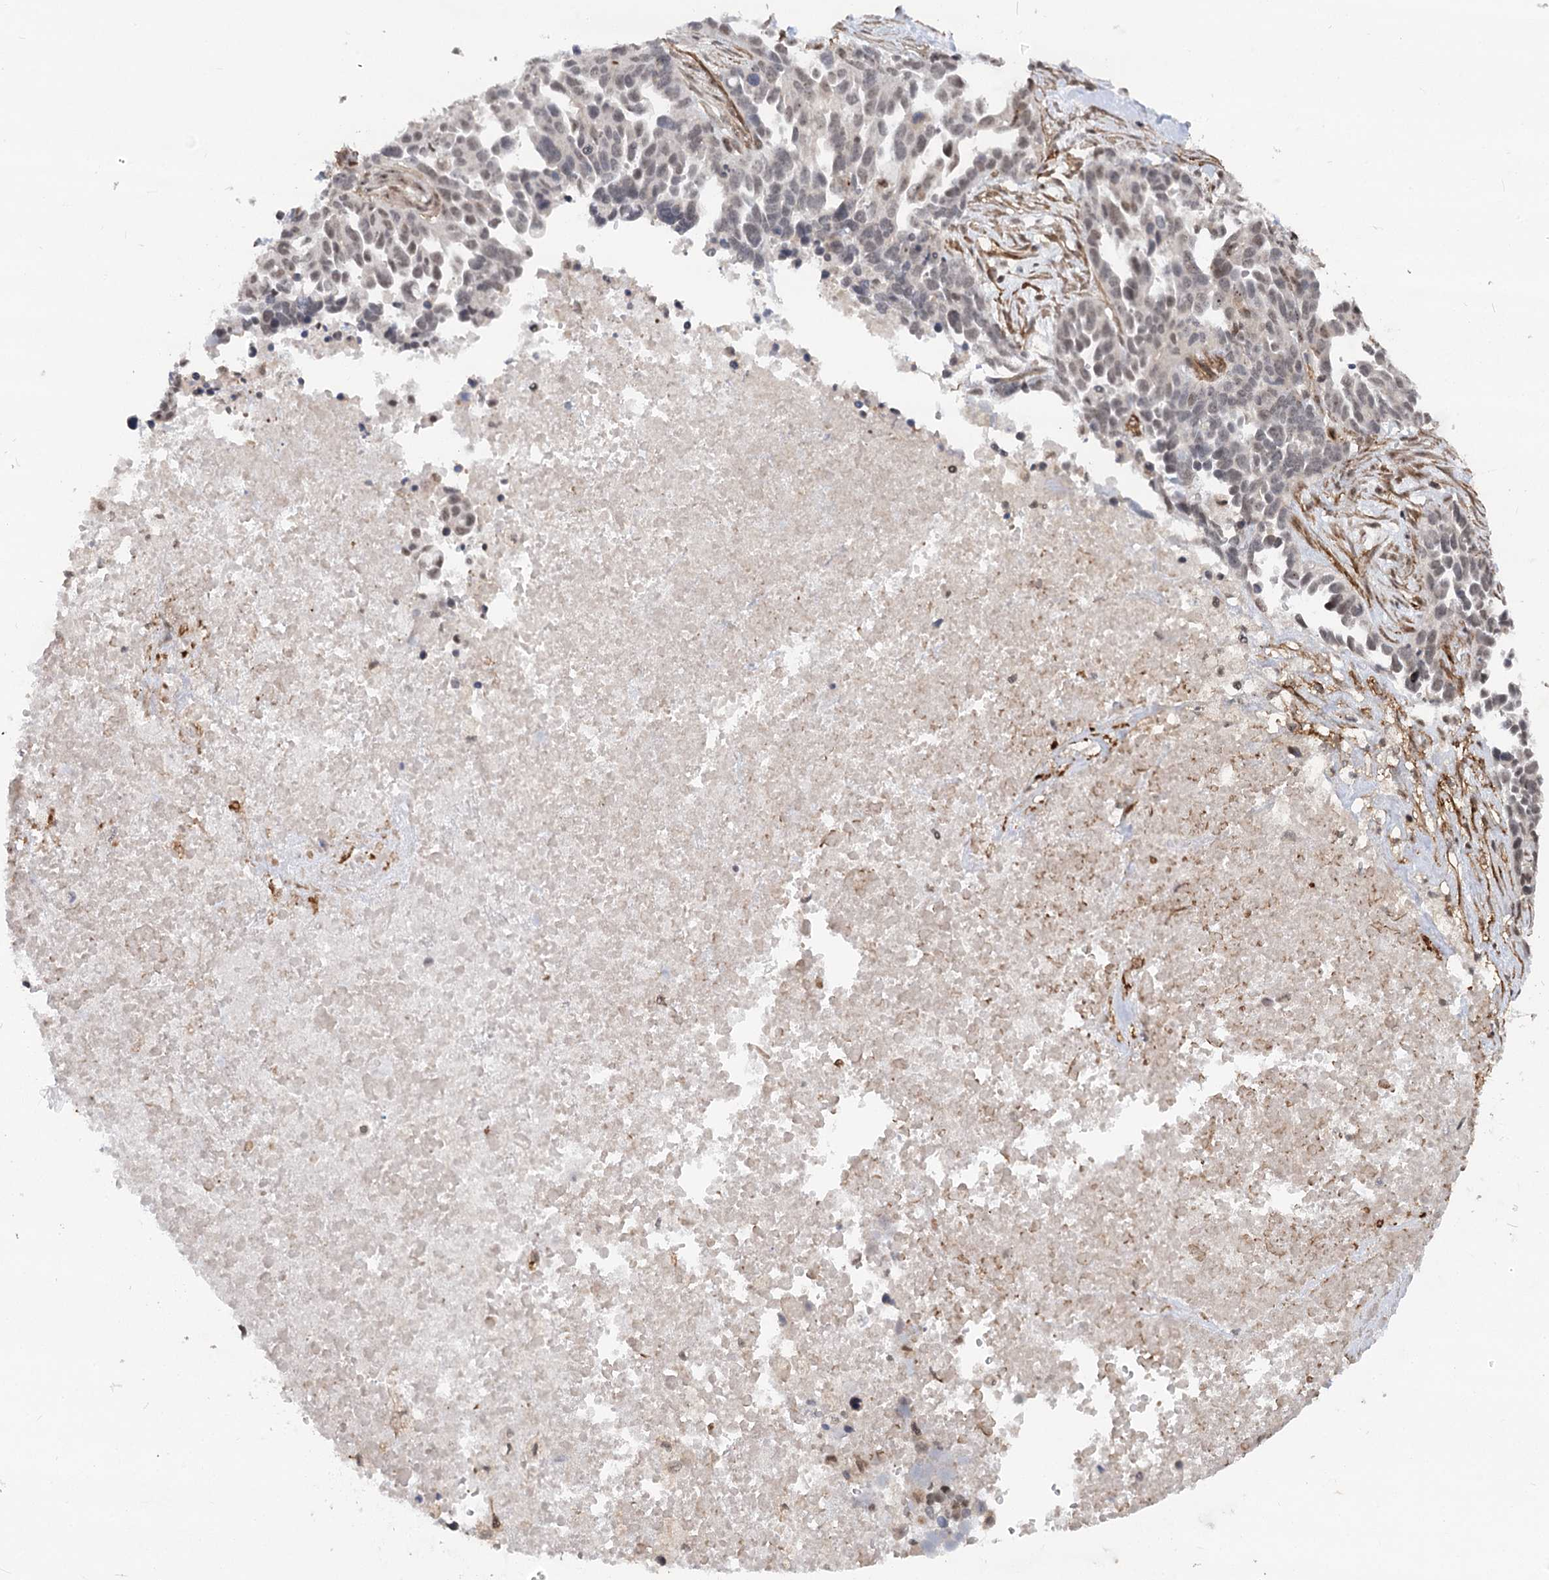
{"staining": {"intensity": "weak", "quantity": "25%-75%", "location": "nuclear"}, "tissue": "ovarian cancer", "cell_type": "Tumor cells", "image_type": "cancer", "snomed": [{"axis": "morphology", "description": "Cystadenocarcinoma, serous, NOS"}, {"axis": "topography", "description": "Ovary"}], "caption": "Protein expression by immunohistochemistry (IHC) reveals weak nuclear positivity in about 25%-75% of tumor cells in ovarian cancer.", "gene": "GNL3L", "patient": {"sex": "female", "age": 54}}